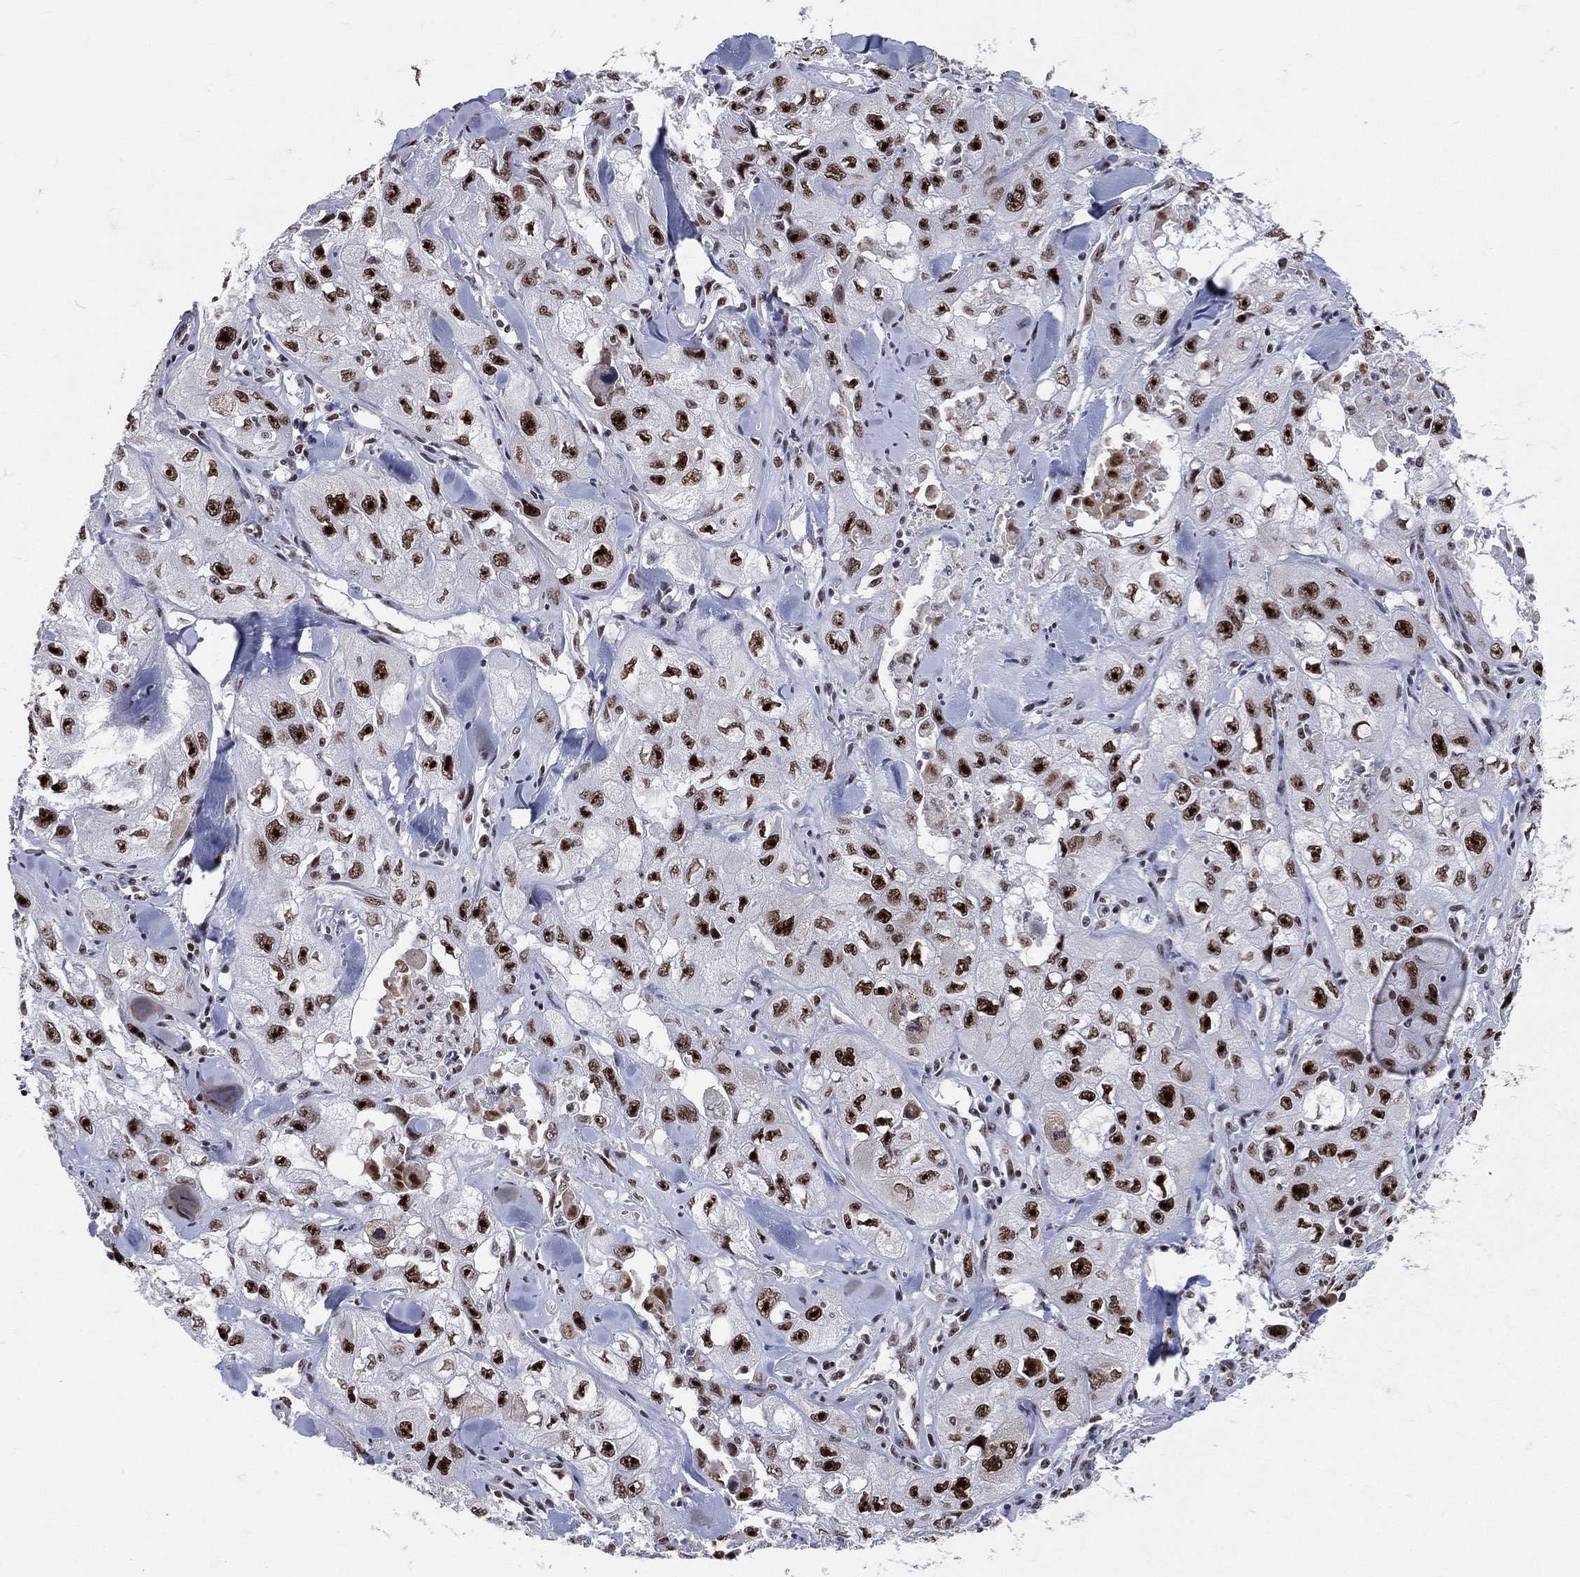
{"staining": {"intensity": "strong", "quantity": ">75%", "location": "nuclear"}, "tissue": "skin cancer", "cell_type": "Tumor cells", "image_type": "cancer", "snomed": [{"axis": "morphology", "description": "Squamous cell carcinoma, NOS"}, {"axis": "topography", "description": "Skin"}, {"axis": "topography", "description": "Subcutis"}], "caption": "Skin squamous cell carcinoma tissue demonstrates strong nuclear expression in approximately >75% of tumor cells, visualized by immunohistochemistry.", "gene": "CDK7", "patient": {"sex": "male", "age": 73}}